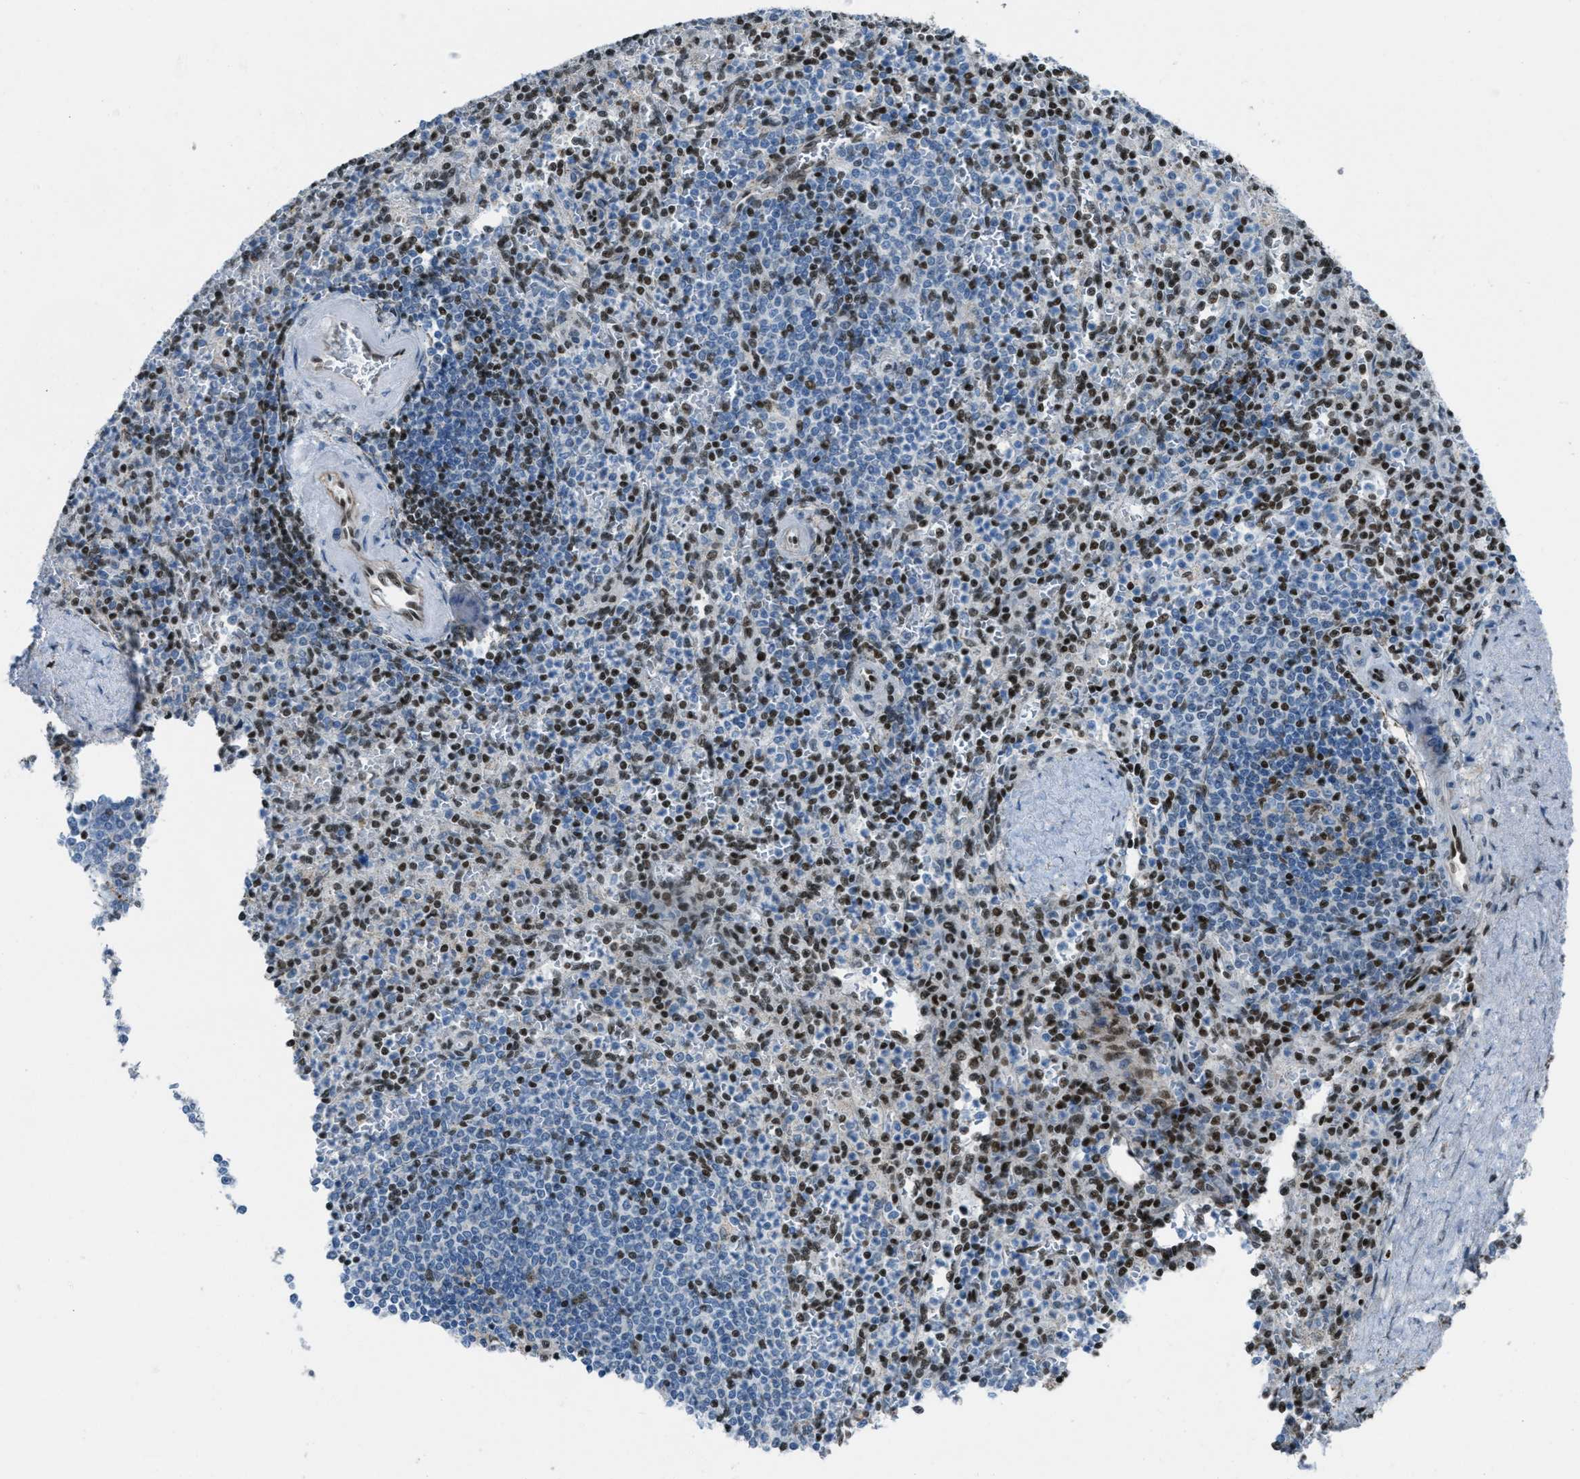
{"staining": {"intensity": "strong", "quantity": "25%-75%", "location": "nuclear"}, "tissue": "spleen", "cell_type": "Cells in red pulp", "image_type": "normal", "snomed": [{"axis": "morphology", "description": "Normal tissue, NOS"}, {"axis": "topography", "description": "Spleen"}], "caption": "The immunohistochemical stain highlights strong nuclear expression in cells in red pulp of unremarkable spleen. (Brightfield microscopy of DAB IHC at high magnification).", "gene": "SLFN5", "patient": {"sex": "female", "age": 74}}